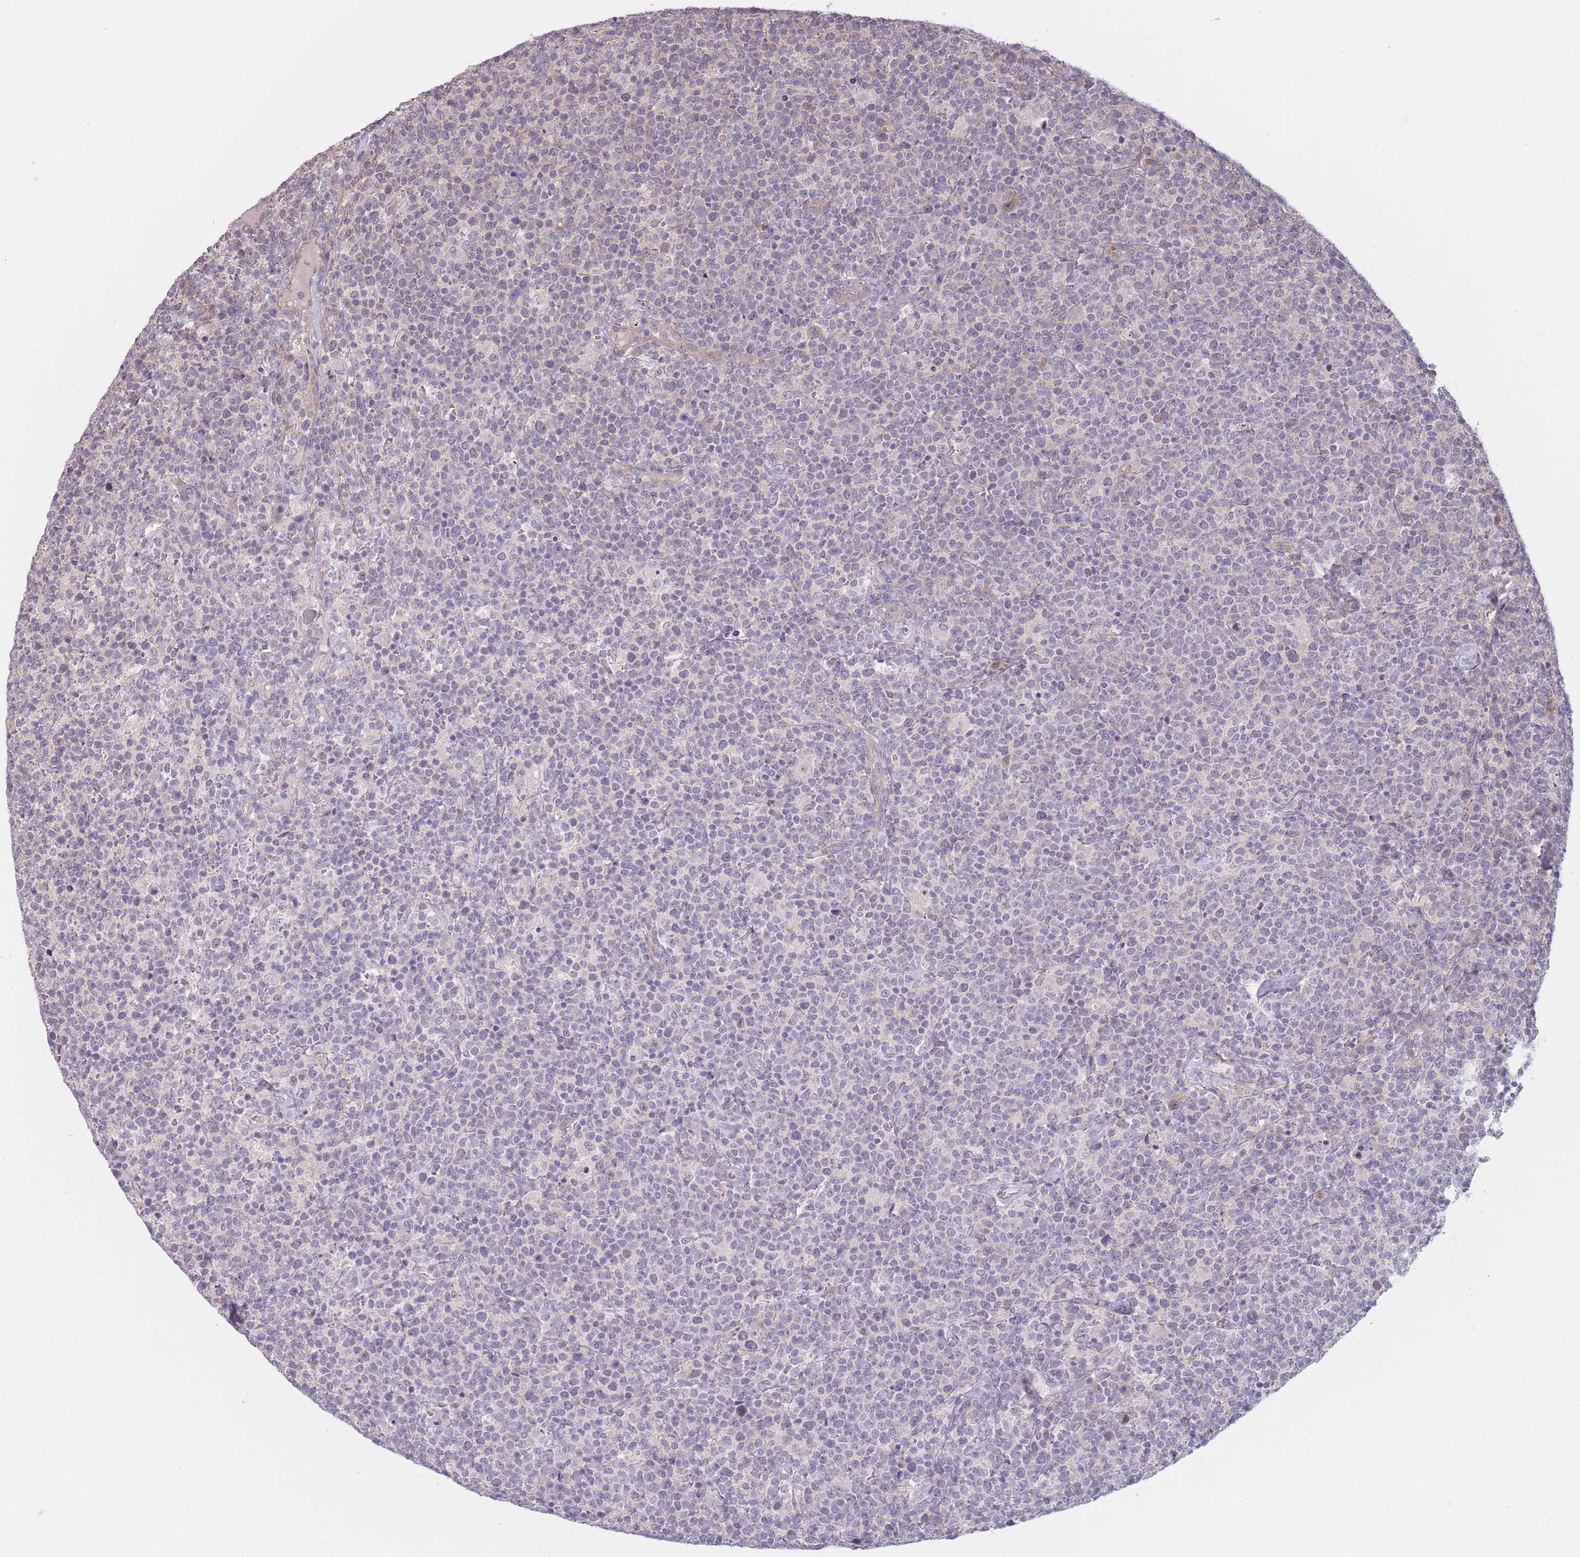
{"staining": {"intensity": "negative", "quantity": "none", "location": "none"}, "tissue": "lymphoma", "cell_type": "Tumor cells", "image_type": "cancer", "snomed": [{"axis": "morphology", "description": "Malignant lymphoma, non-Hodgkin's type, High grade"}, {"axis": "topography", "description": "Lymph node"}], "caption": "An immunohistochemistry (IHC) photomicrograph of high-grade malignant lymphoma, non-Hodgkin's type is shown. There is no staining in tumor cells of high-grade malignant lymphoma, non-Hodgkin's type.", "gene": "LDHD", "patient": {"sex": "male", "age": 61}}